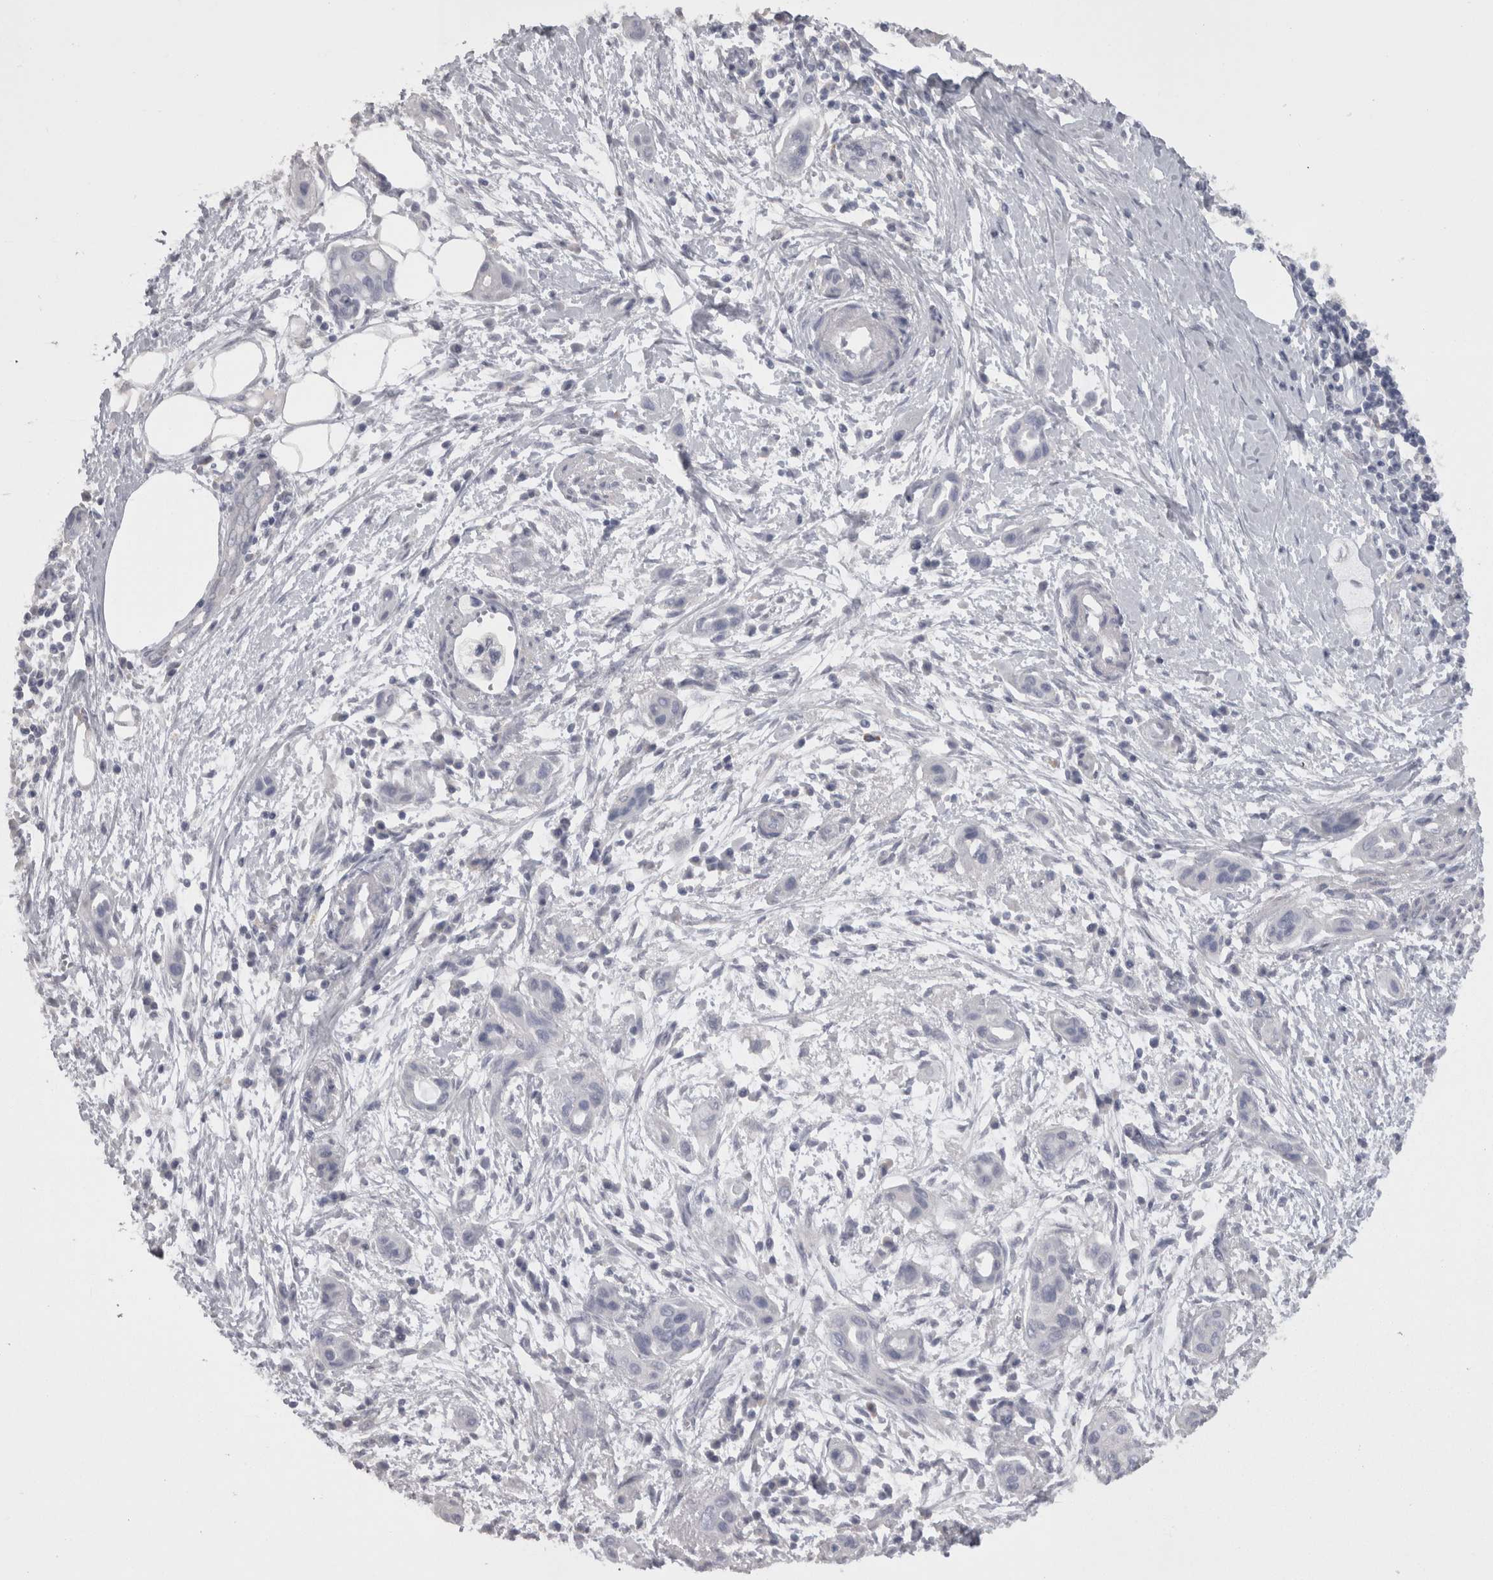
{"staining": {"intensity": "negative", "quantity": "none", "location": "none"}, "tissue": "pancreatic cancer", "cell_type": "Tumor cells", "image_type": "cancer", "snomed": [{"axis": "morphology", "description": "Adenocarcinoma, NOS"}, {"axis": "topography", "description": "Pancreas"}], "caption": "Immunohistochemical staining of pancreatic adenocarcinoma exhibits no significant positivity in tumor cells.", "gene": "CAMK2D", "patient": {"sex": "male", "age": 59}}